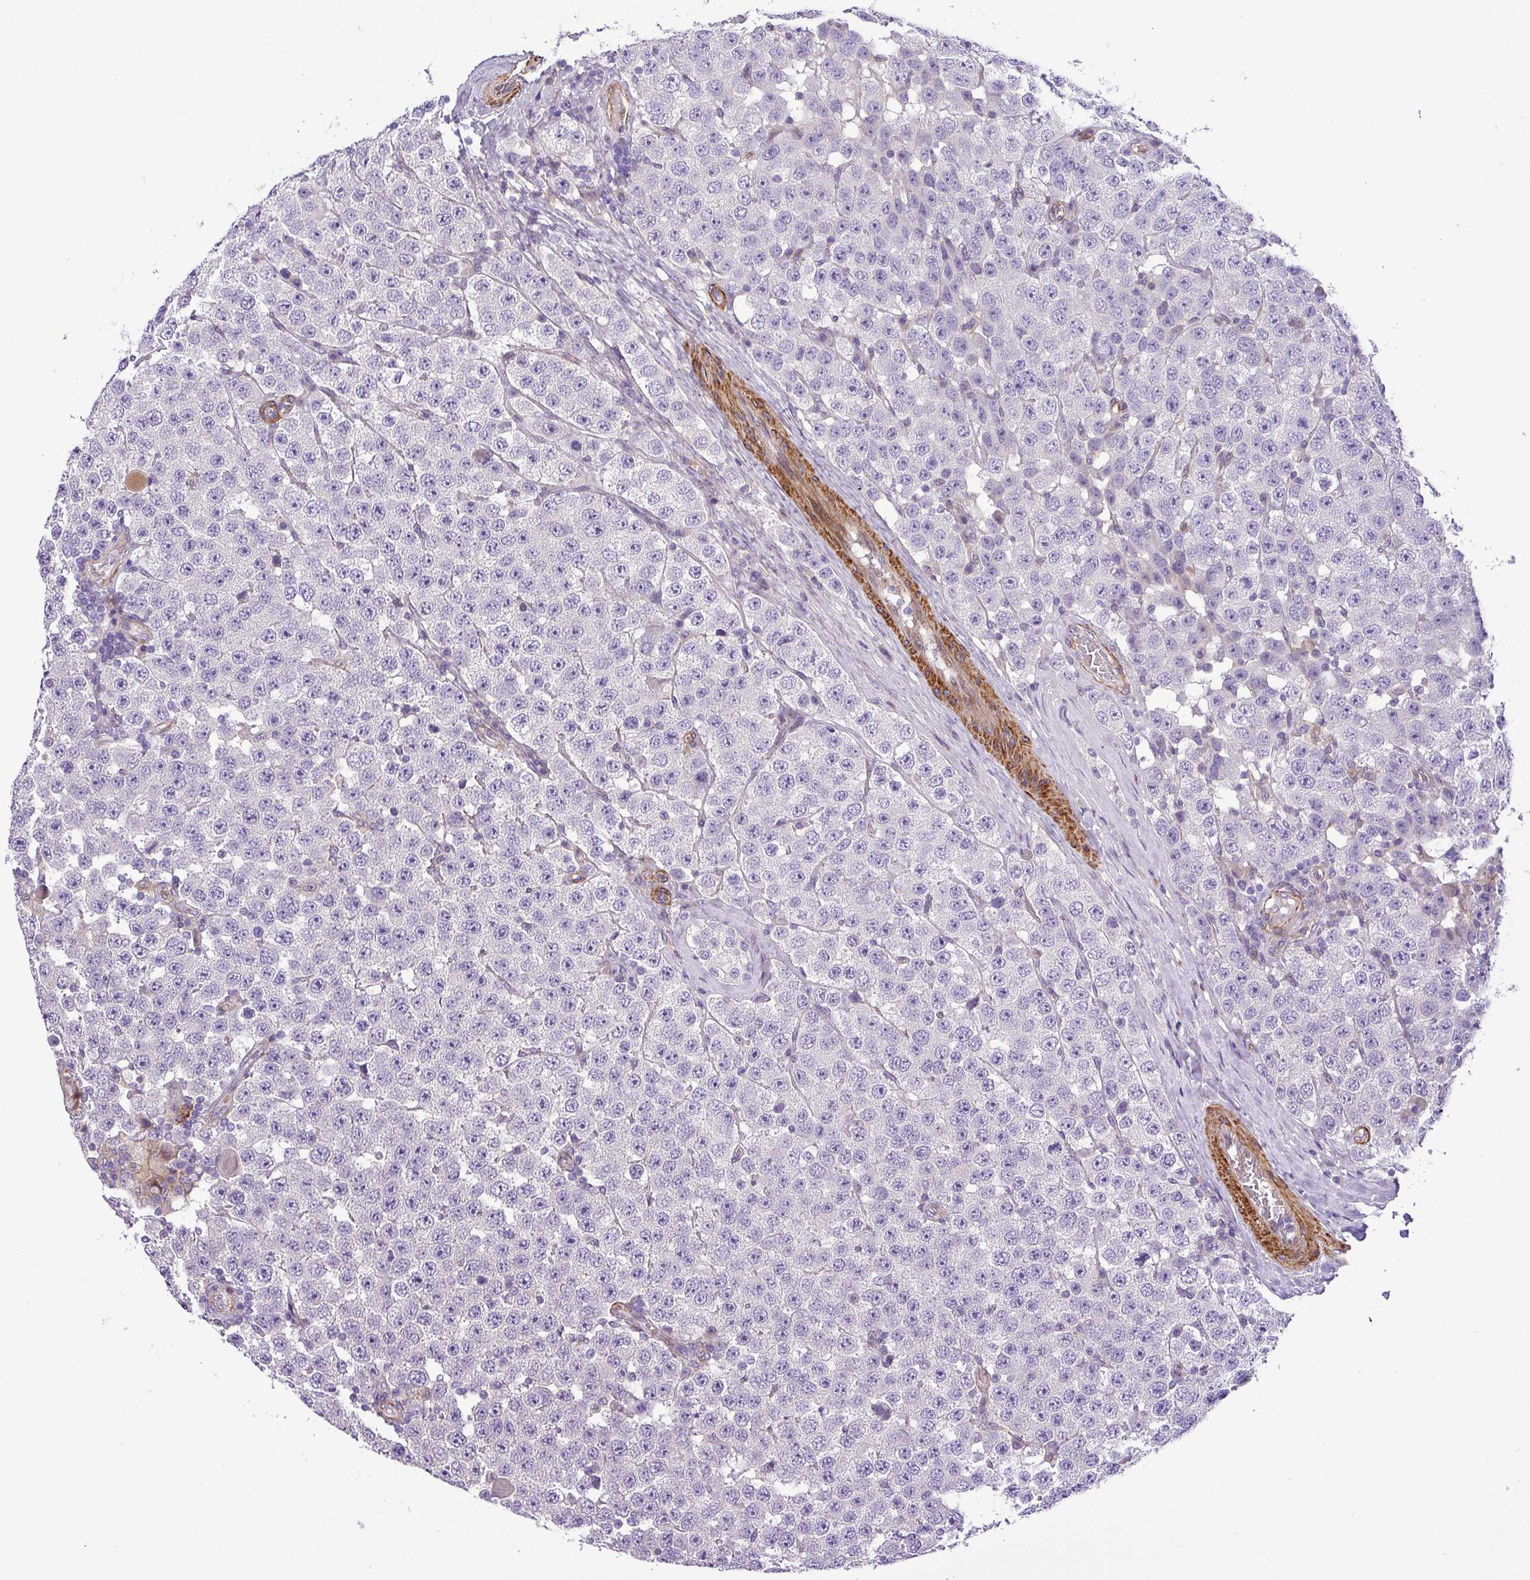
{"staining": {"intensity": "negative", "quantity": "none", "location": "none"}, "tissue": "testis cancer", "cell_type": "Tumor cells", "image_type": "cancer", "snomed": [{"axis": "morphology", "description": "Seminoma, NOS"}, {"axis": "topography", "description": "Testis"}], "caption": "Testis seminoma stained for a protein using IHC exhibits no positivity tumor cells.", "gene": "NBEAL2", "patient": {"sex": "male", "age": 28}}